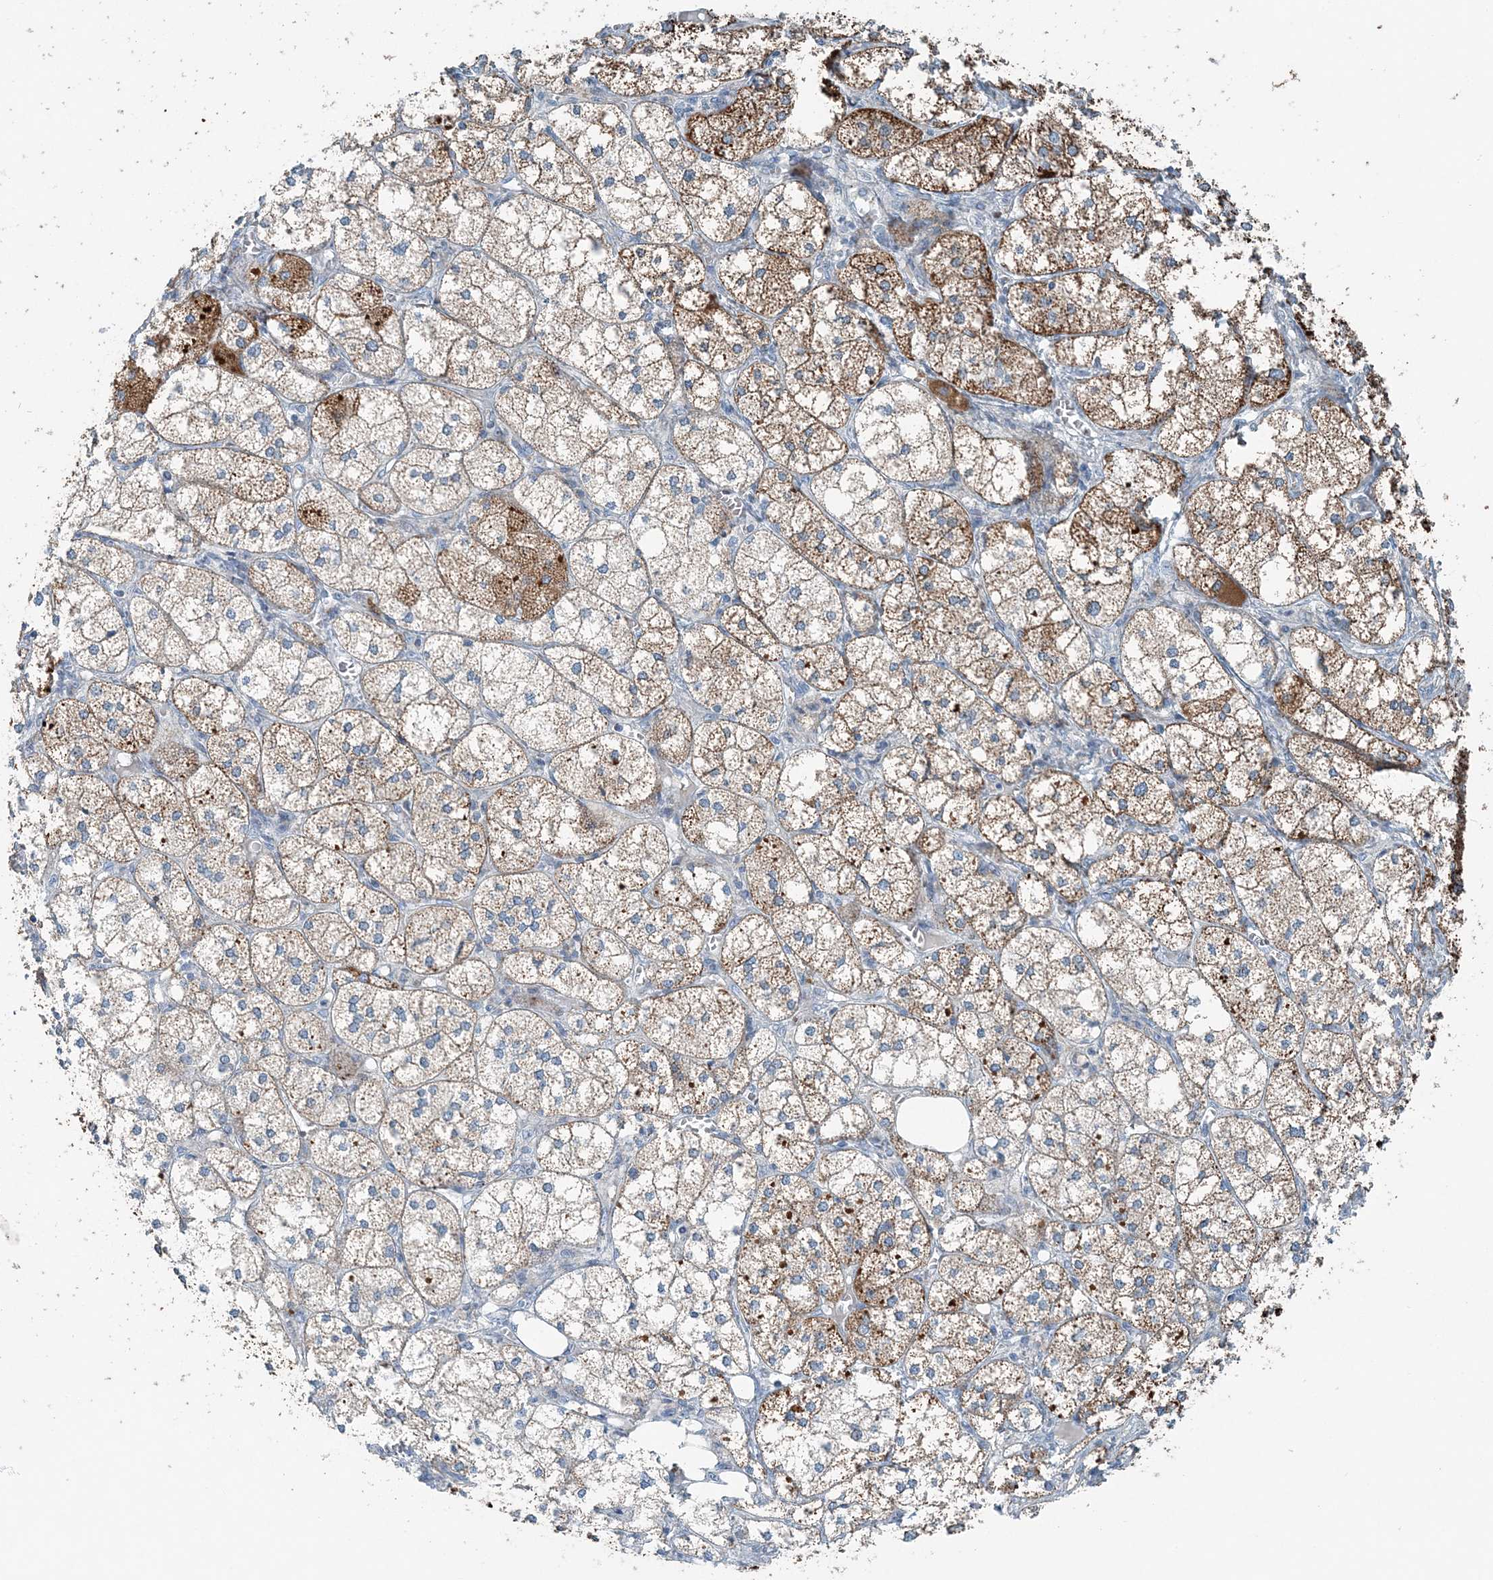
{"staining": {"intensity": "strong", "quantity": "25%-75%", "location": "cytoplasmic/membranous"}, "tissue": "adrenal gland", "cell_type": "Glandular cells", "image_type": "normal", "snomed": [{"axis": "morphology", "description": "Normal tissue, NOS"}, {"axis": "topography", "description": "Adrenal gland"}], "caption": "Immunohistochemistry (IHC) histopathology image of normal adrenal gland: human adrenal gland stained using immunohistochemistry reveals high levels of strong protein expression localized specifically in the cytoplasmic/membranous of glandular cells, appearing as a cytoplasmic/membranous brown color.", "gene": "INTU", "patient": {"sex": "female", "age": 61}}